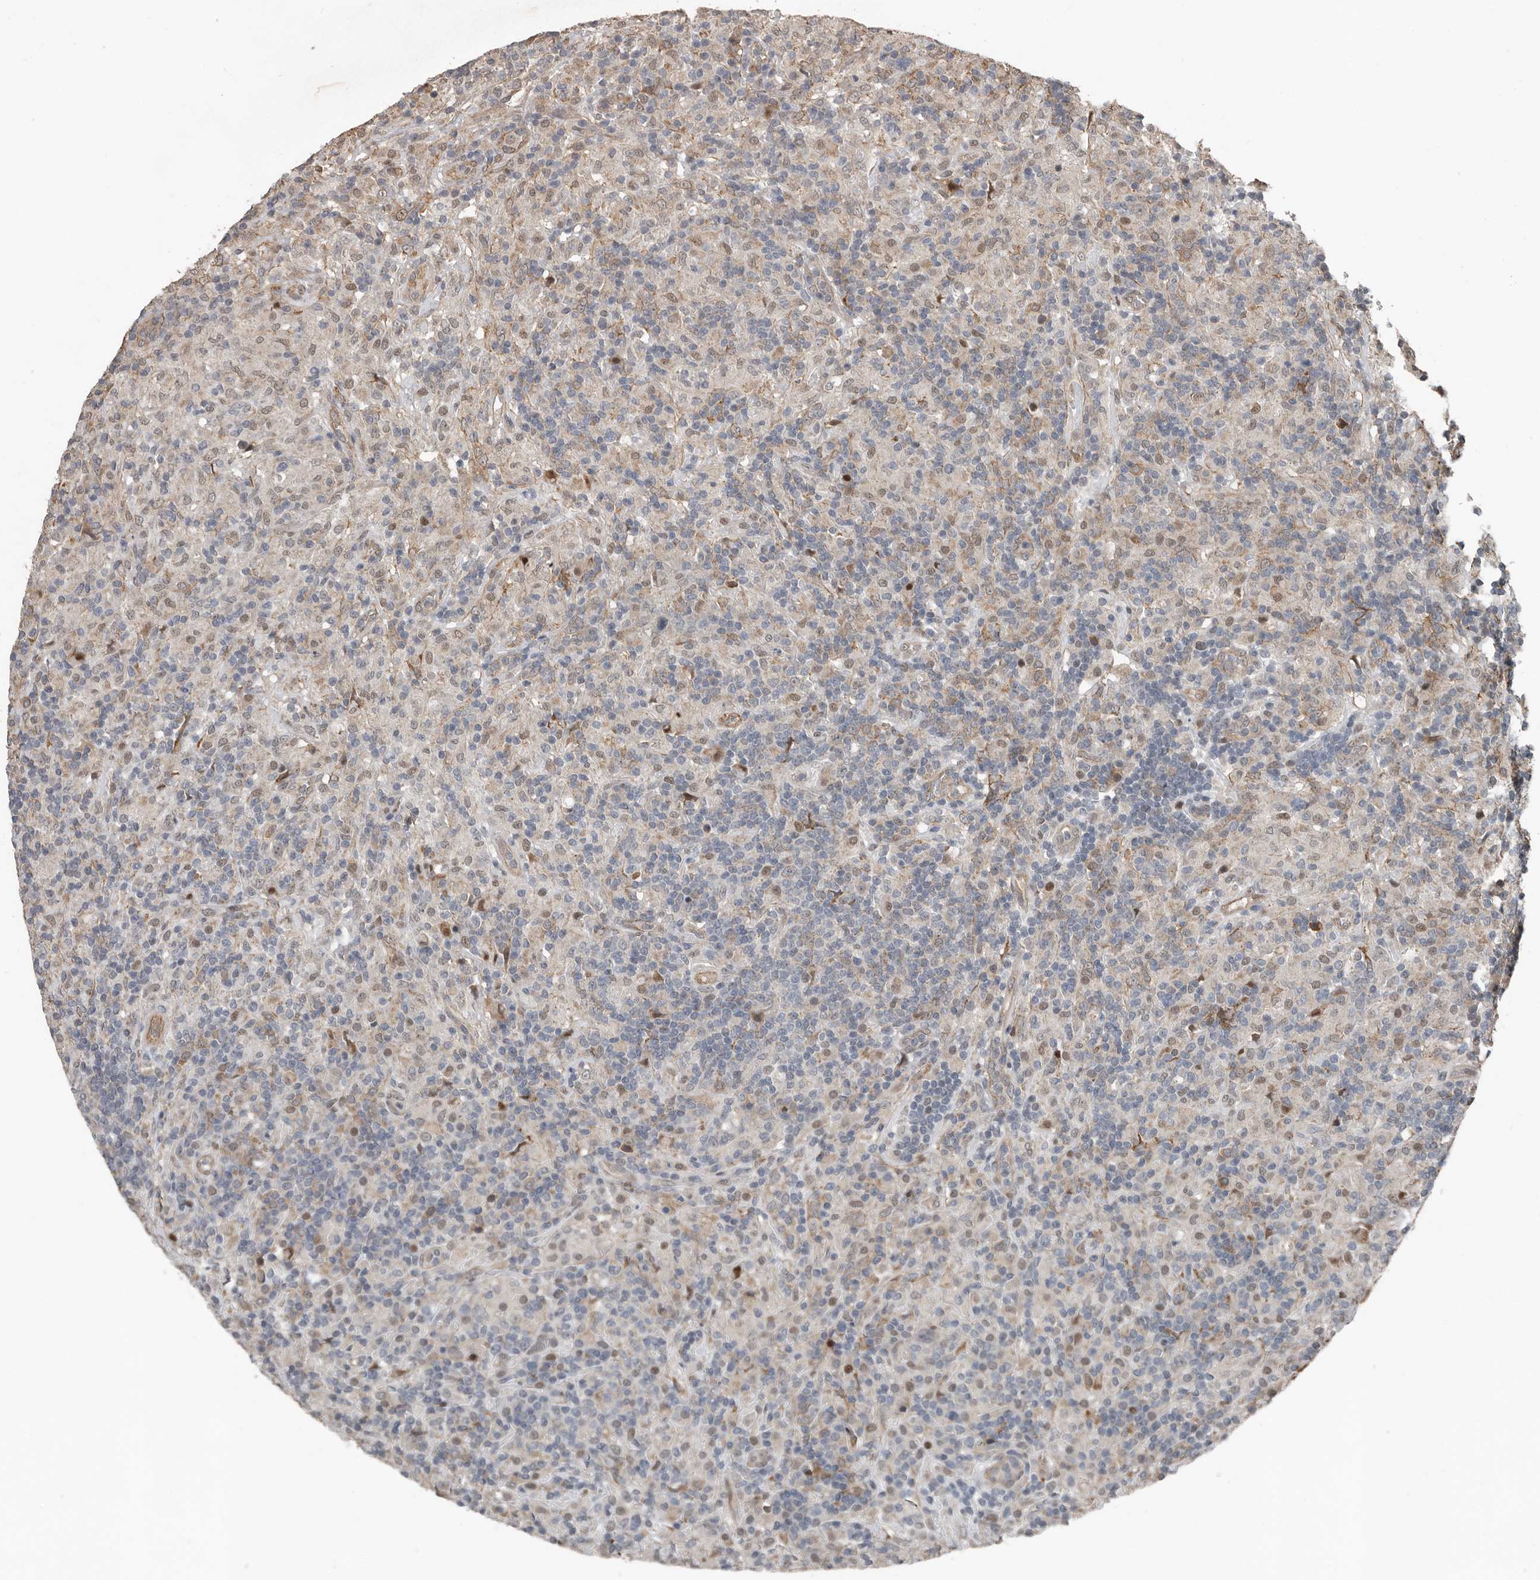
{"staining": {"intensity": "weak", "quantity": "25%-75%", "location": "nuclear"}, "tissue": "lymphoma", "cell_type": "Tumor cells", "image_type": "cancer", "snomed": [{"axis": "morphology", "description": "Hodgkin's disease, NOS"}, {"axis": "topography", "description": "Lymph node"}], "caption": "An image showing weak nuclear positivity in approximately 25%-75% of tumor cells in Hodgkin's disease, as visualized by brown immunohistochemical staining.", "gene": "YOD1", "patient": {"sex": "male", "age": 70}}